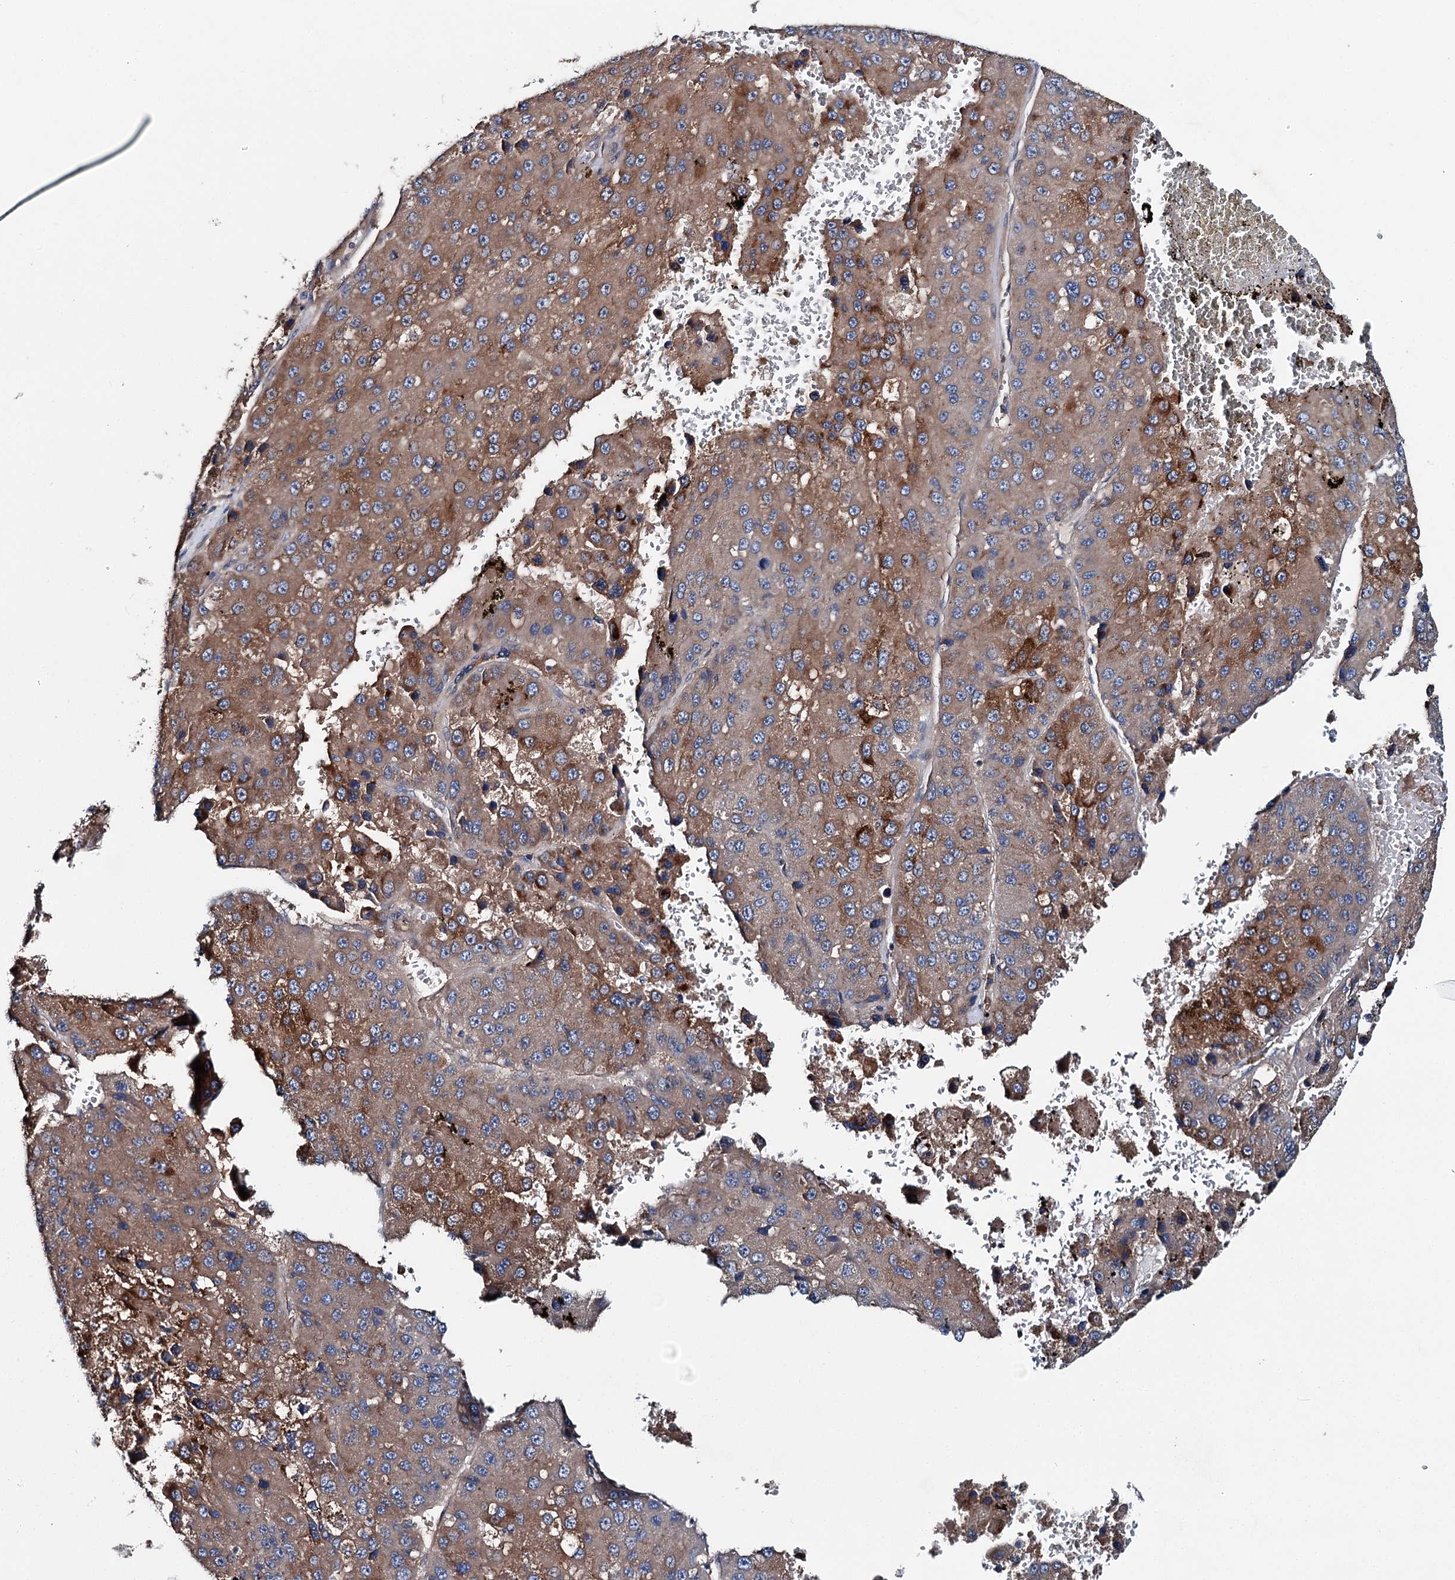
{"staining": {"intensity": "moderate", "quantity": ">75%", "location": "cytoplasmic/membranous"}, "tissue": "liver cancer", "cell_type": "Tumor cells", "image_type": "cancer", "snomed": [{"axis": "morphology", "description": "Carcinoma, Hepatocellular, NOS"}, {"axis": "topography", "description": "Liver"}], "caption": "A medium amount of moderate cytoplasmic/membranous positivity is present in approximately >75% of tumor cells in liver cancer (hepatocellular carcinoma) tissue.", "gene": "SLC22A25", "patient": {"sex": "female", "age": 73}}